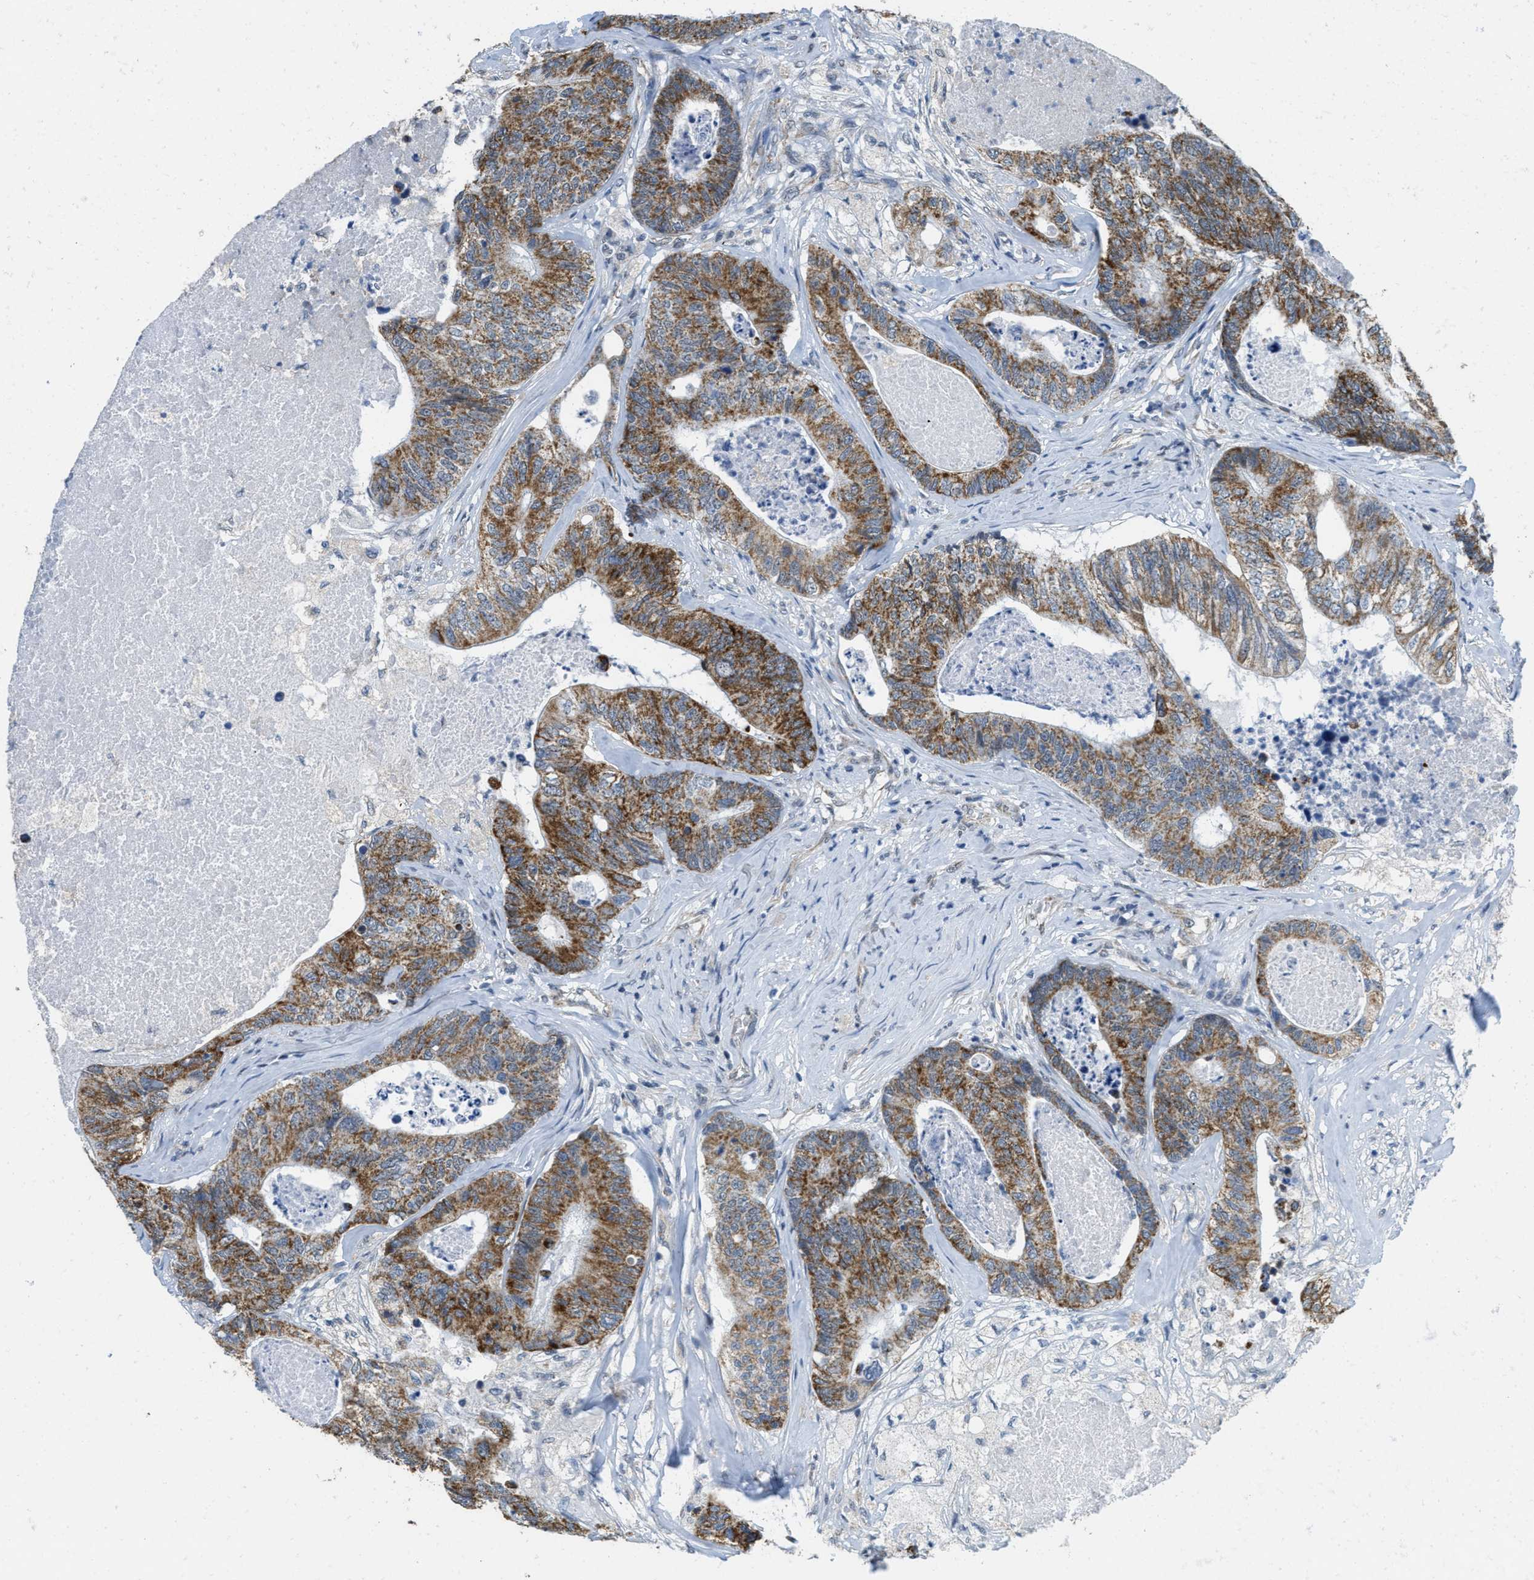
{"staining": {"intensity": "moderate", "quantity": ">75%", "location": "cytoplasmic/membranous"}, "tissue": "colorectal cancer", "cell_type": "Tumor cells", "image_type": "cancer", "snomed": [{"axis": "morphology", "description": "Adenocarcinoma, NOS"}, {"axis": "topography", "description": "Colon"}], "caption": "Colorectal cancer stained with a brown dye displays moderate cytoplasmic/membranous positive expression in about >75% of tumor cells.", "gene": "TOMM70", "patient": {"sex": "female", "age": 67}}